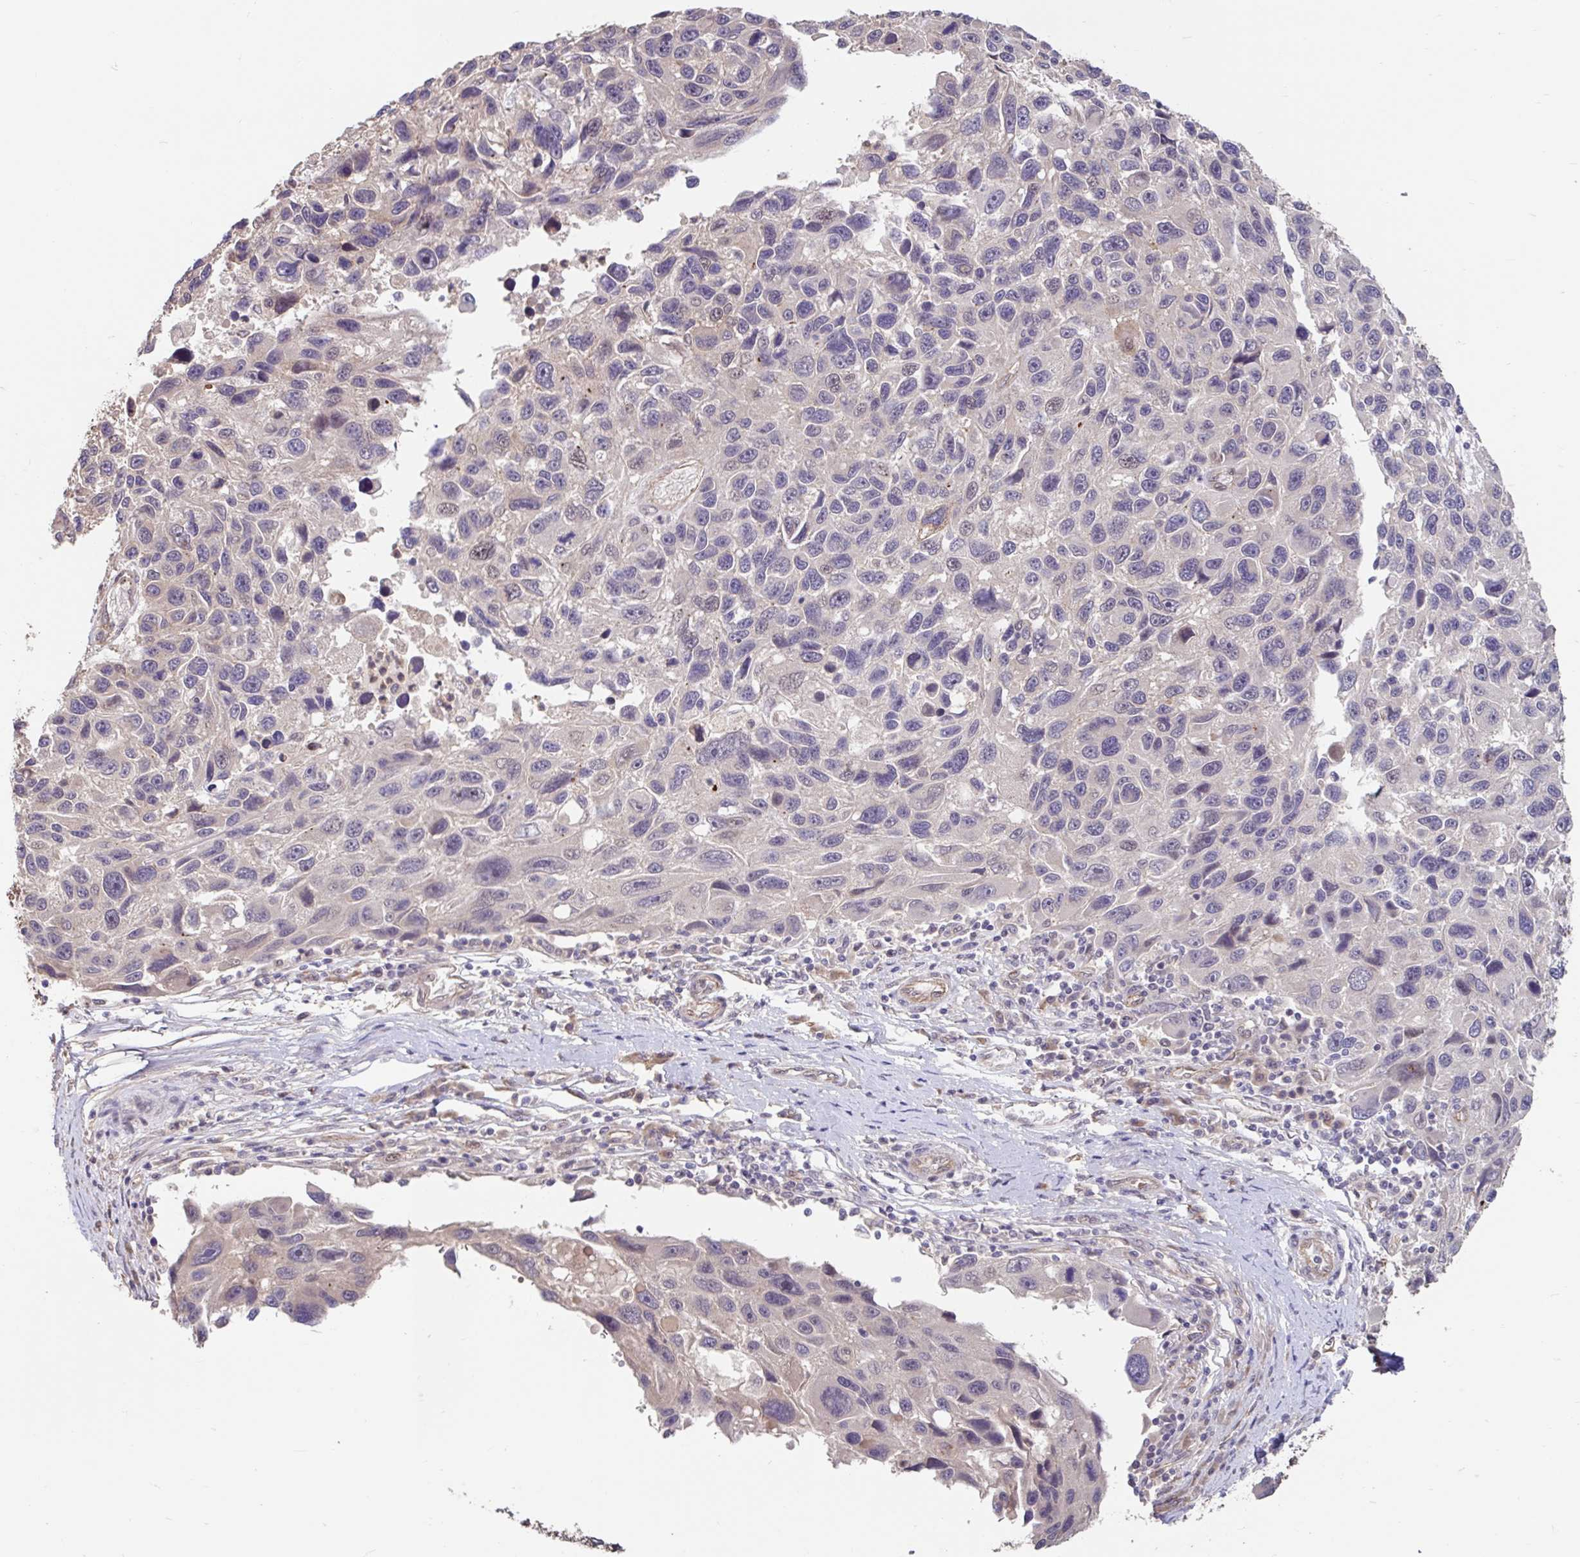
{"staining": {"intensity": "weak", "quantity": "<25%", "location": "nuclear"}, "tissue": "melanoma", "cell_type": "Tumor cells", "image_type": "cancer", "snomed": [{"axis": "morphology", "description": "Malignant melanoma, NOS"}, {"axis": "topography", "description": "Skin"}], "caption": "Immunohistochemistry (IHC) photomicrograph of neoplastic tissue: malignant melanoma stained with DAB (3,3'-diaminobenzidine) exhibits no significant protein positivity in tumor cells. (DAB immunohistochemistry visualized using brightfield microscopy, high magnification).", "gene": "STYXL1", "patient": {"sex": "male", "age": 53}}